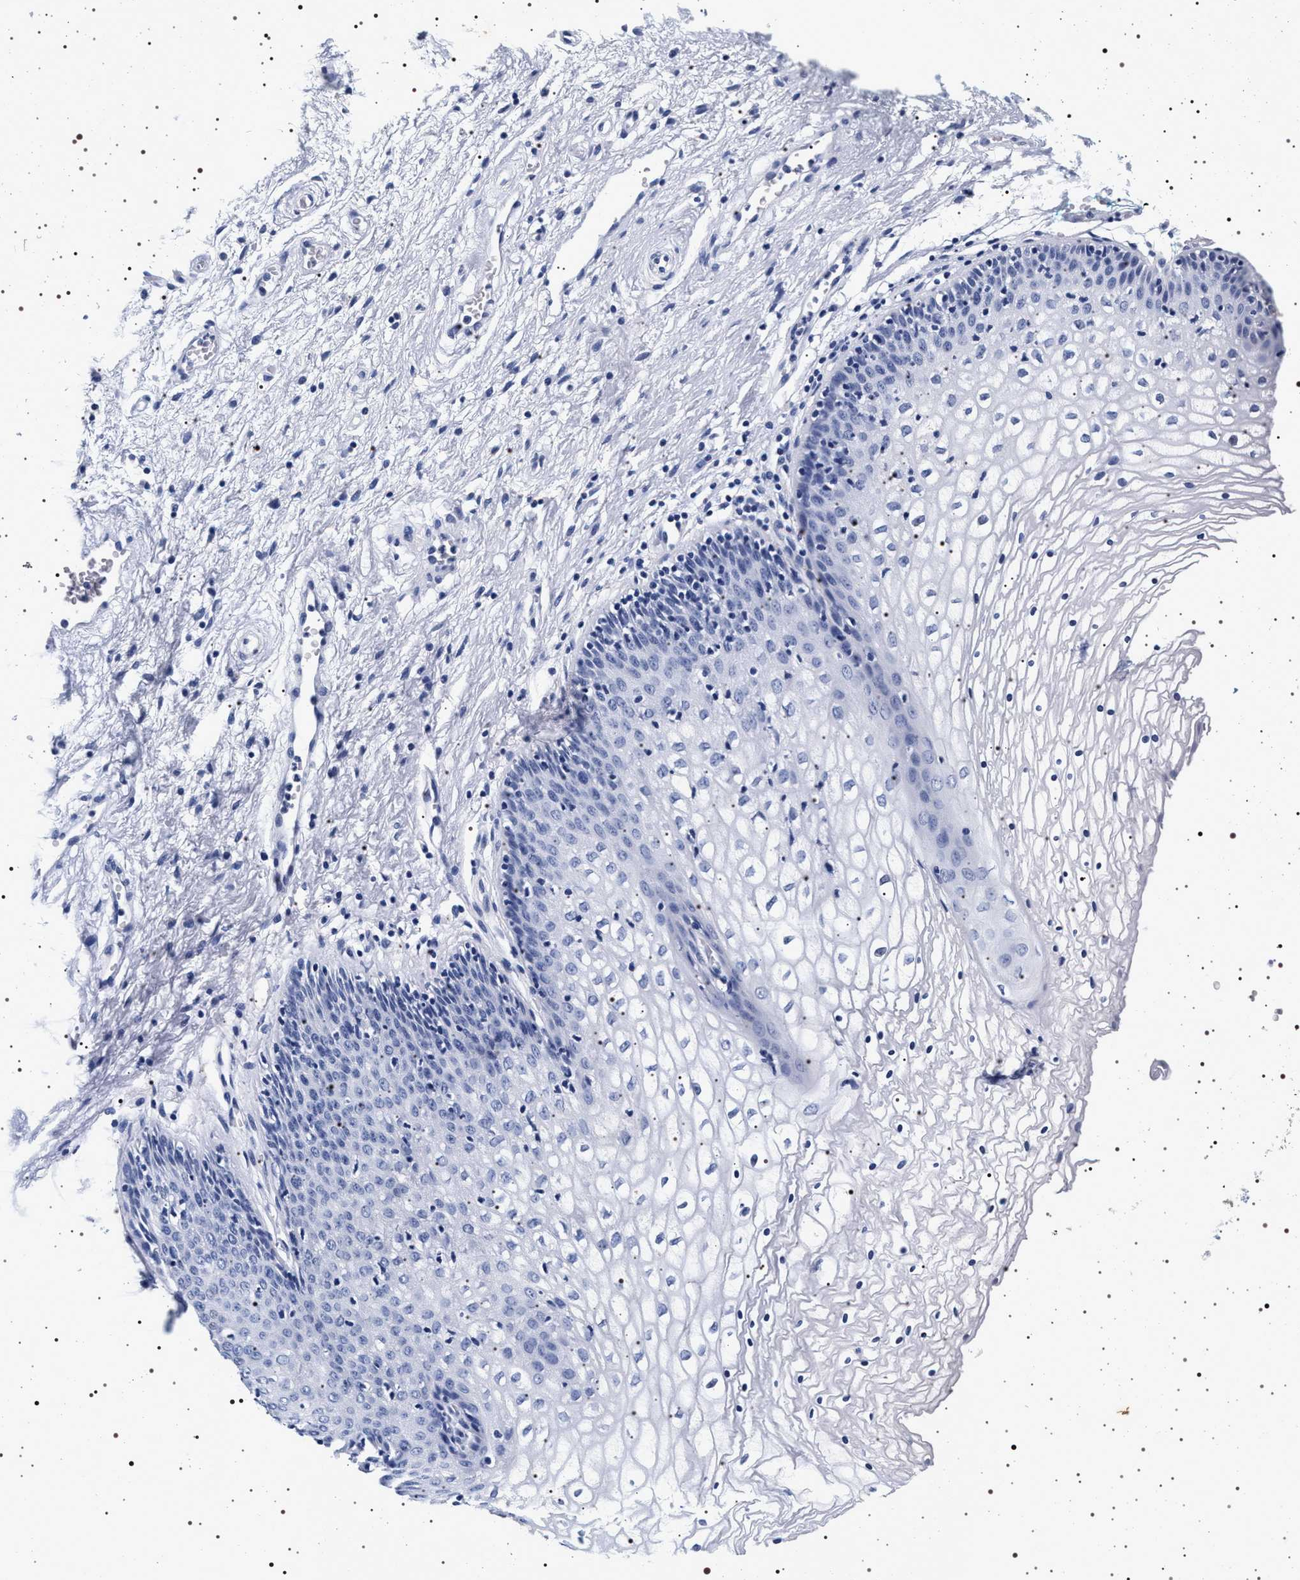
{"staining": {"intensity": "negative", "quantity": "none", "location": "none"}, "tissue": "vagina", "cell_type": "Squamous epithelial cells", "image_type": "normal", "snomed": [{"axis": "morphology", "description": "Normal tissue, NOS"}, {"axis": "topography", "description": "Vagina"}], "caption": "Protein analysis of benign vagina shows no significant staining in squamous epithelial cells.", "gene": "SYN1", "patient": {"sex": "female", "age": 34}}